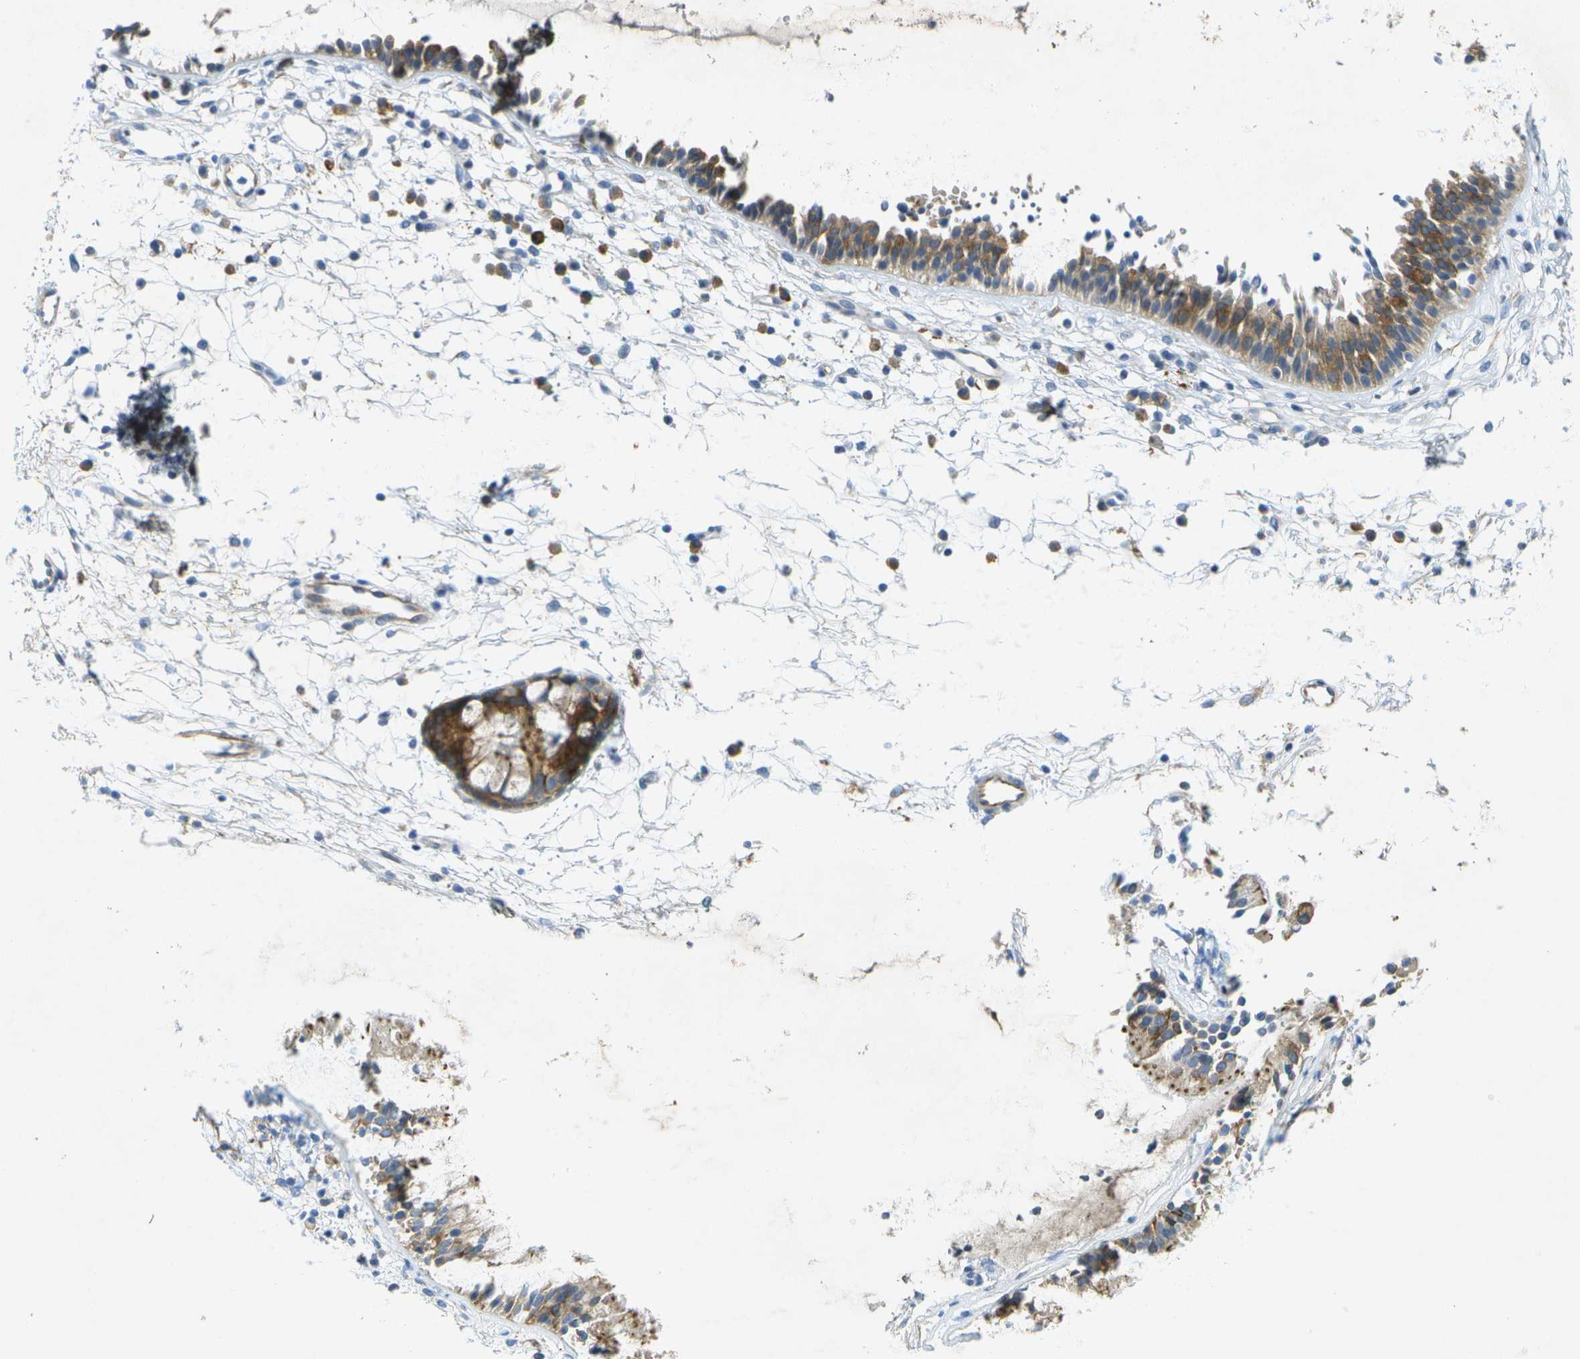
{"staining": {"intensity": "moderate", "quantity": ">75%", "location": "cytoplasmic/membranous"}, "tissue": "nasopharynx", "cell_type": "Respiratory epithelial cells", "image_type": "normal", "snomed": [{"axis": "morphology", "description": "Normal tissue, NOS"}, {"axis": "topography", "description": "Nasopharynx"}], "caption": "DAB (3,3'-diaminobenzidine) immunohistochemical staining of benign human nasopharynx displays moderate cytoplasmic/membranous protein positivity in approximately >75% of respiratory epithelial cells. Ihc stains the protein in brown and the nuclei are stained blue.", "gene": "WNK2", "patient": {"sex": "male", "age": 21}}